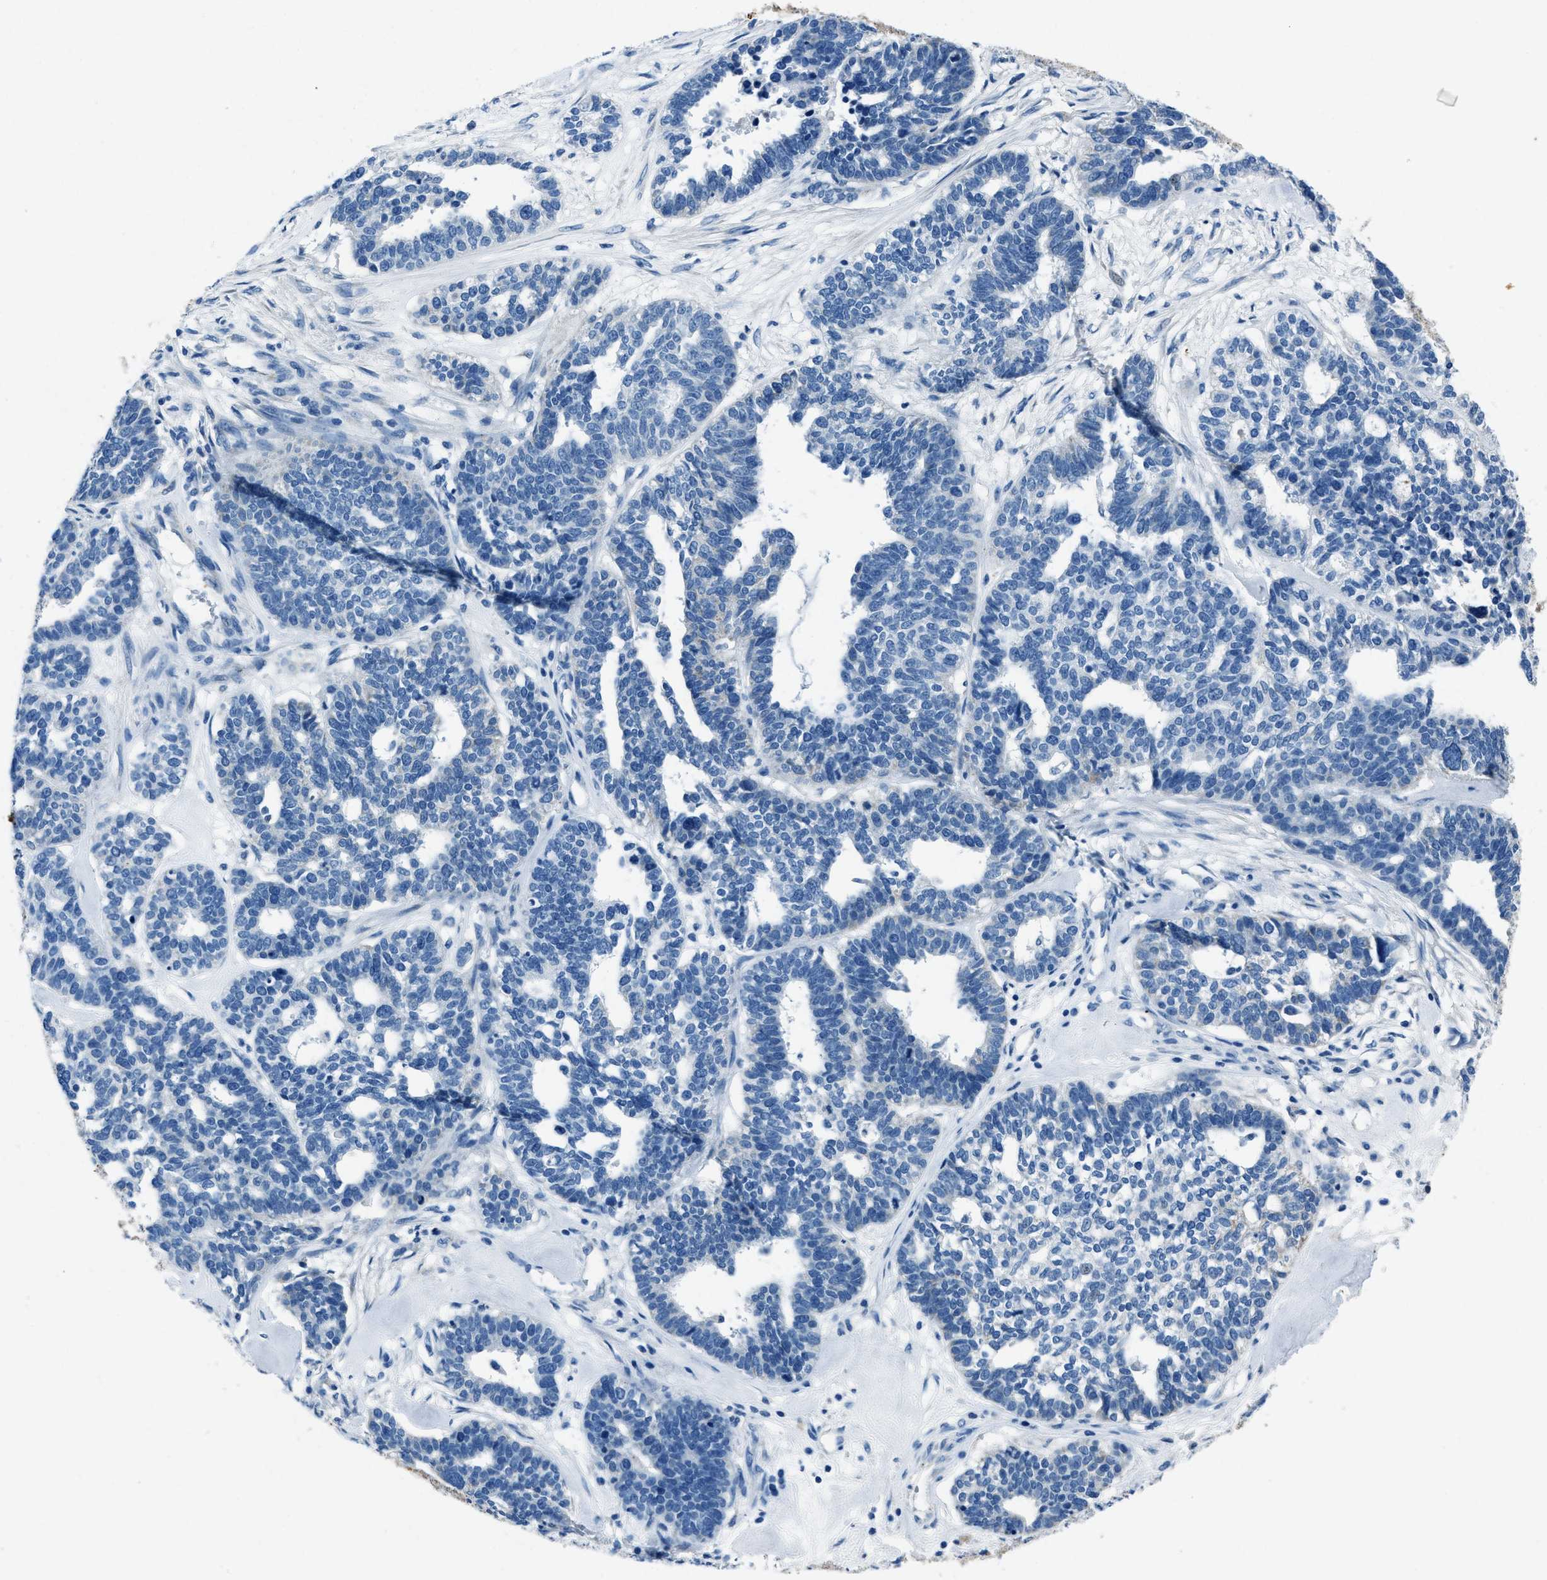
{"staining": {"intensity": "negative", "quantity": "none", "location": "none"}, "tissue": "ovarian cancer", "cell_type": "Tumor cells", "image_type": "cancer", "snomed": [{"axis": "morphology", "description": "Cystadenocarcinoma, serous, NOS"}, {"axis": "topography", "description": "Ovary"}], "caption": "Ovarian cancer was stained to show a protein in brown. There is no significant positivity in tumor cells.", "gene": "AMACR", "patient": {"sex": "female", "age": 59}}